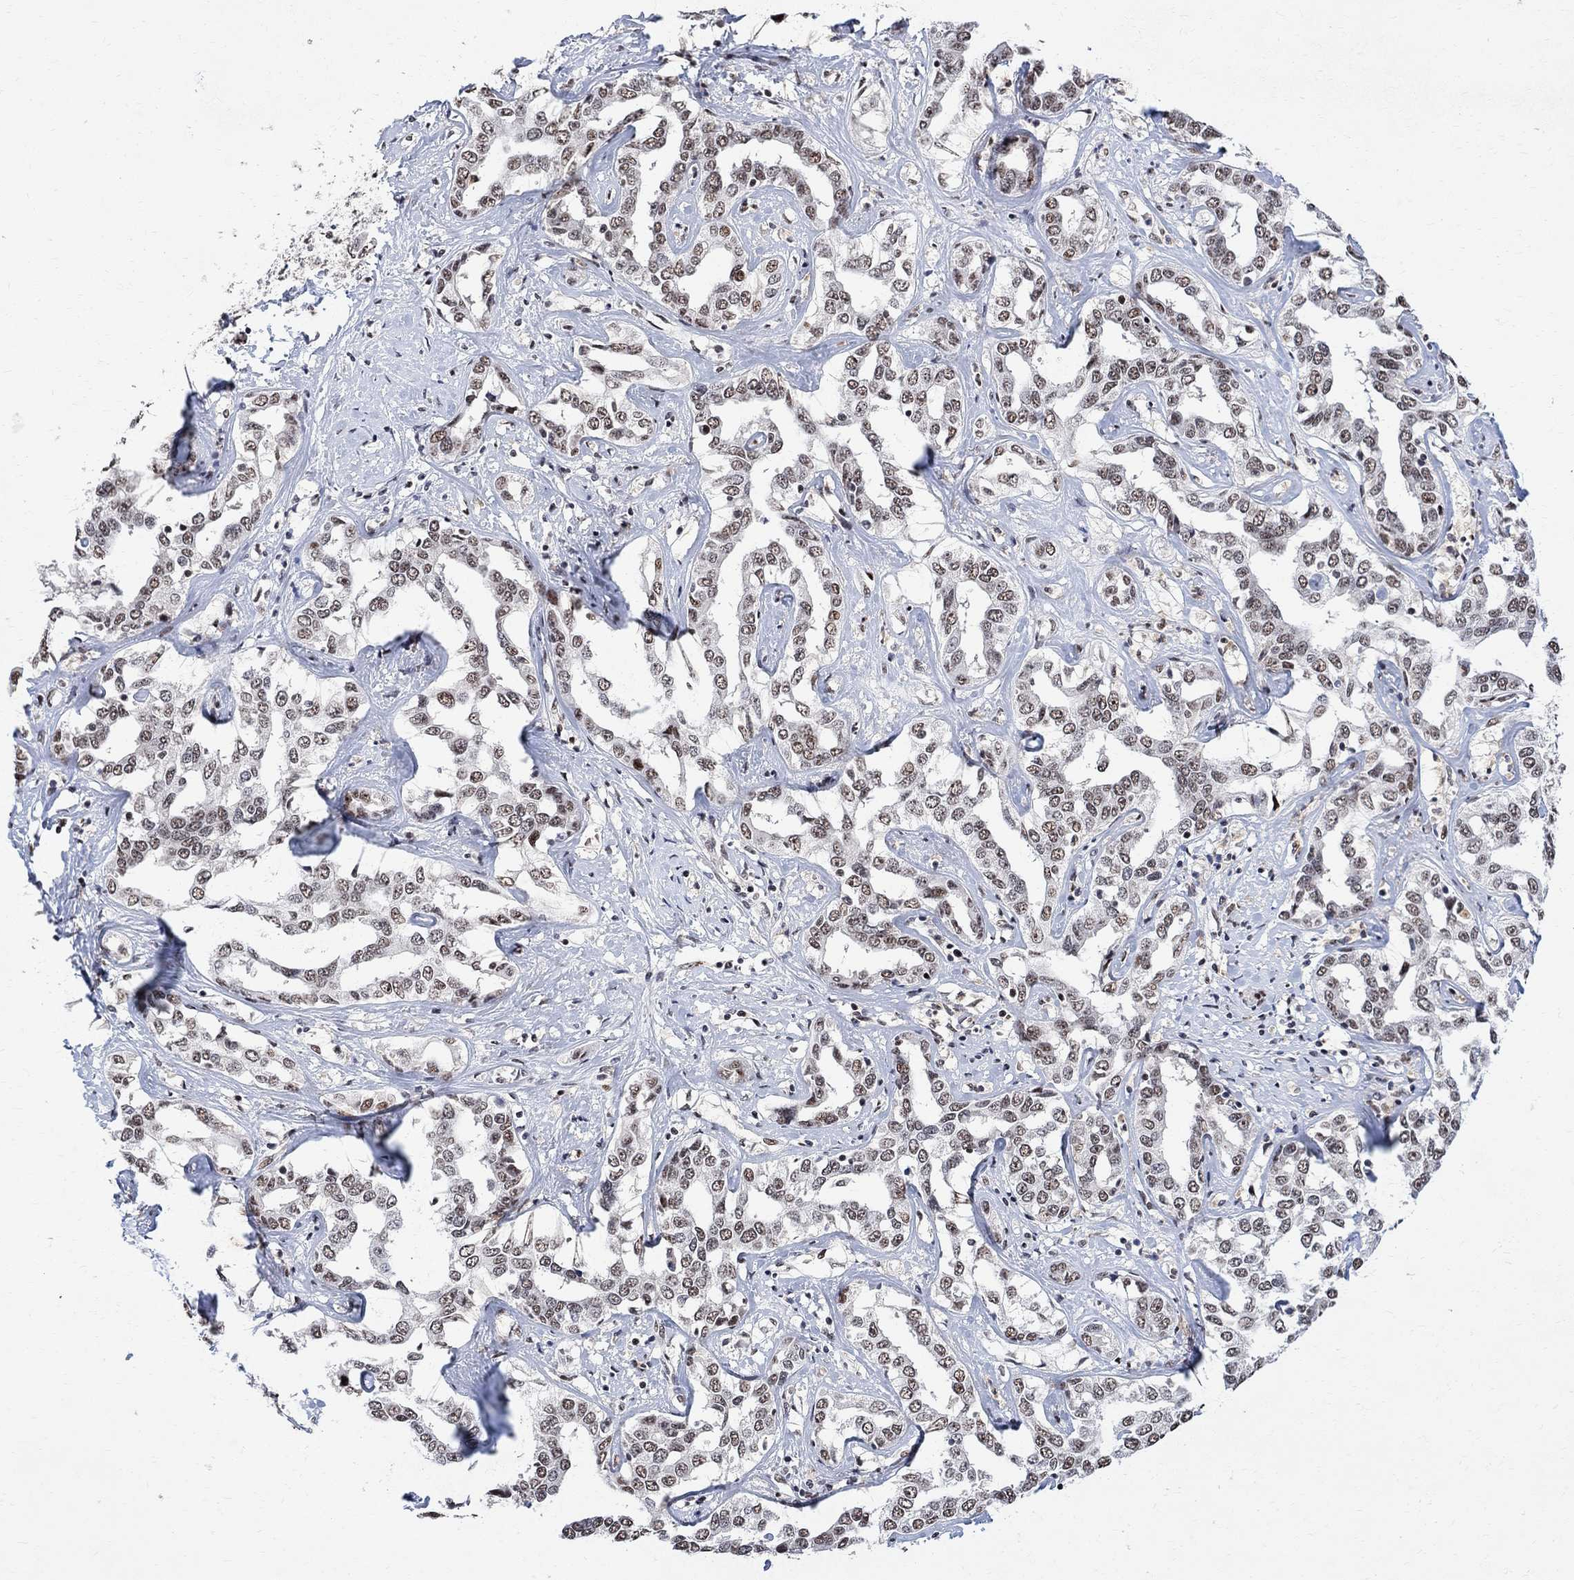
{"staining": {"intensity": "weak", "quantity": ">75%", "location": "nuclear"}, "tissue": "liver cancer", "cell_type": "Tumor cells", "image_type": "cancer", "snomed": [{"axis": "morphology", "description": "Cholangiocarcinoma"}, {"axis": "topography", "description": "Liver"}], "caption": "Liver cholangiocarcinoma stained with a brown dye displays weak nuclear positive expression in approximately >75% of tumor cells.", "gene": "E4F1", "patient": {"sex": "male", "age": 59}}